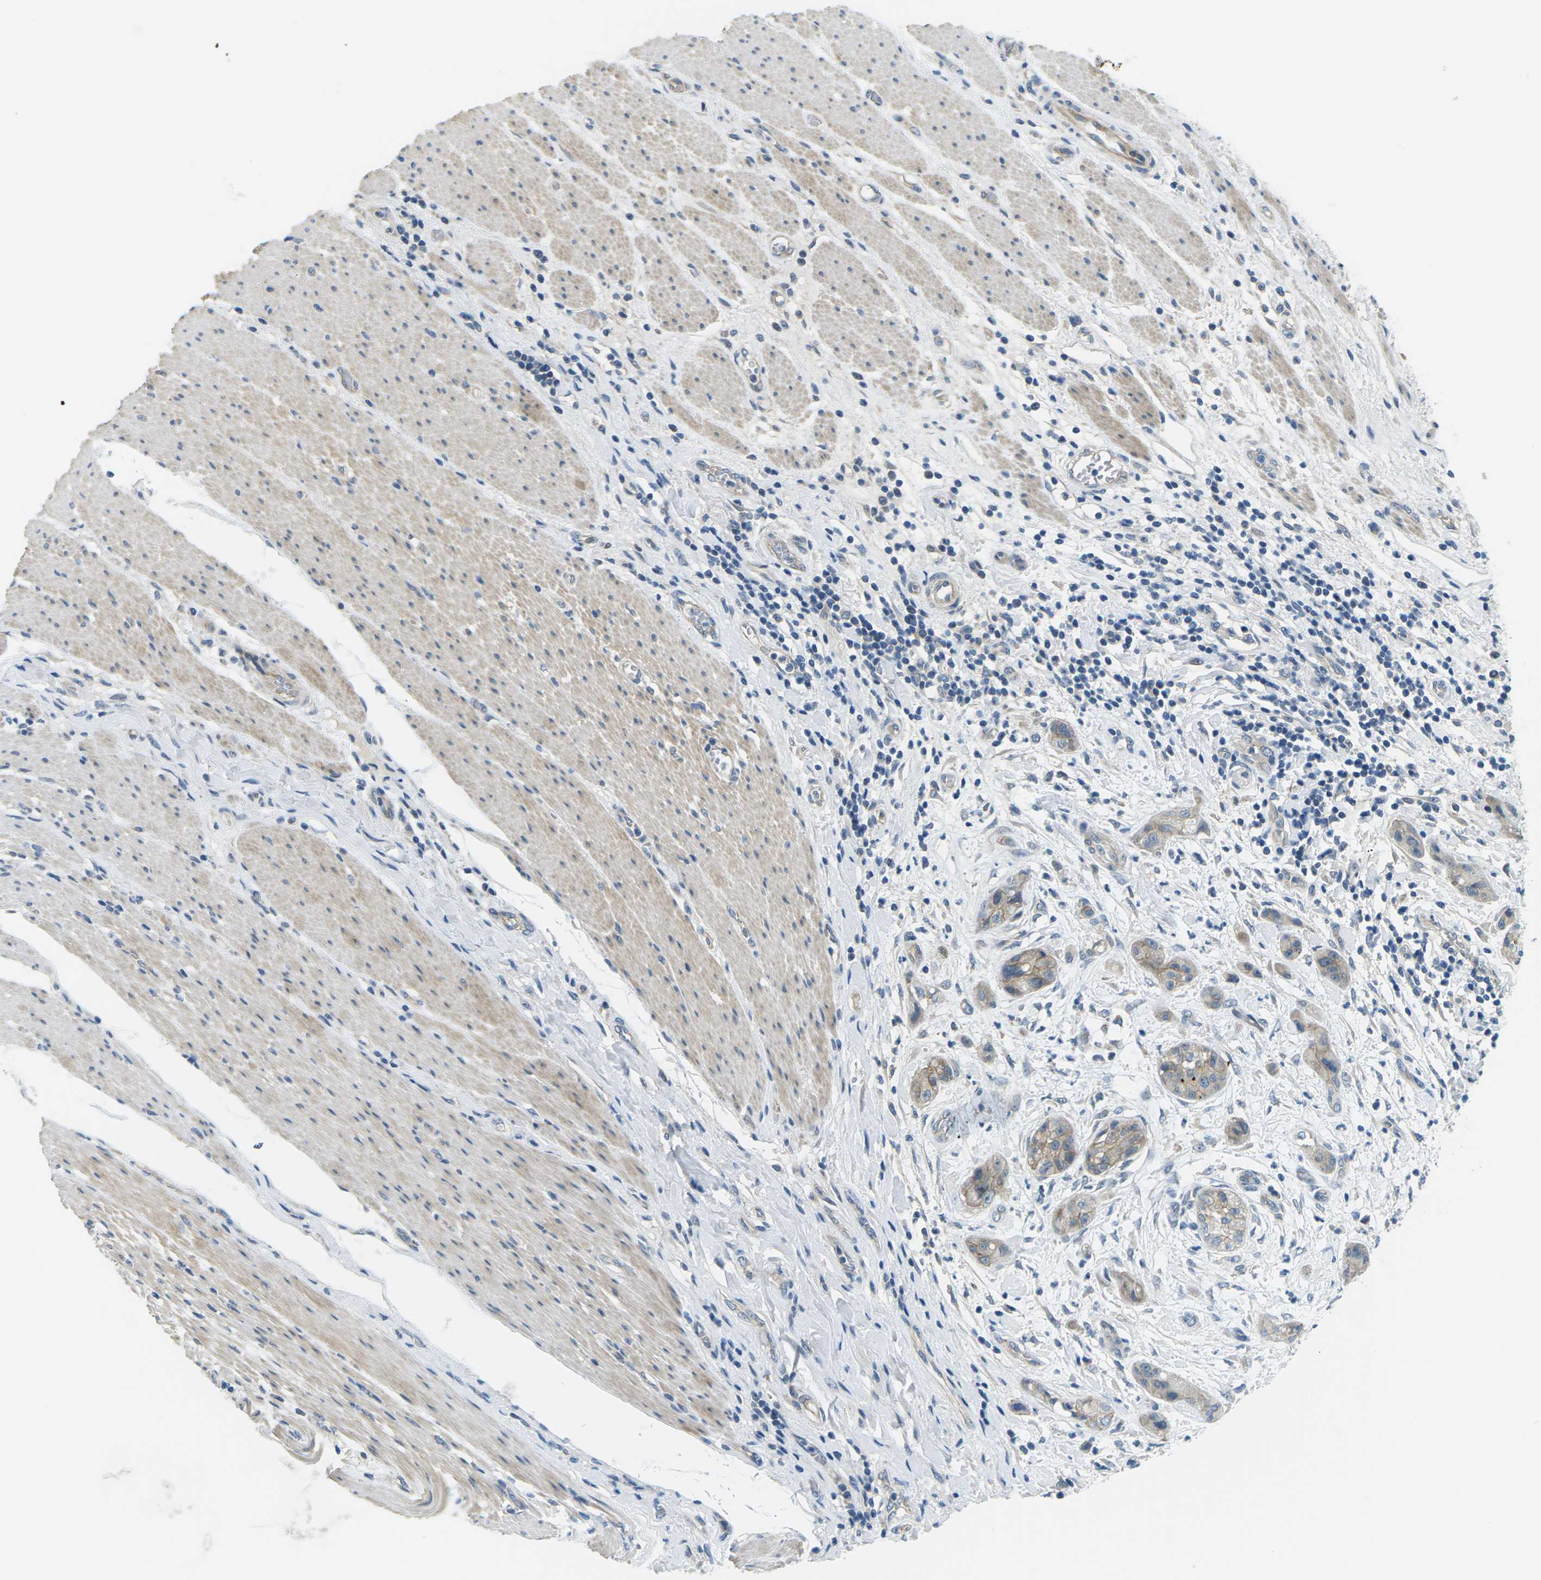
{"staining": {"intensity": "weak", "quantity": "<25%", "location": "cytoplasmic/membranous"}, "tissue": "pancreatic cancer", "cell_type": "Tumor cells", "image_type": "cancer", "snomed": [{"axis": "morphology", "description": "Adenocarcinoma, NOS"}, {"axis": "topography", "description": "Pancreas"}], "caption": "Tumor cells are negative for brown protein staining in pancreatic adenocarcinoma.", "gene": "CTNND1", "patient": {"sex": "female", "age": 78}}